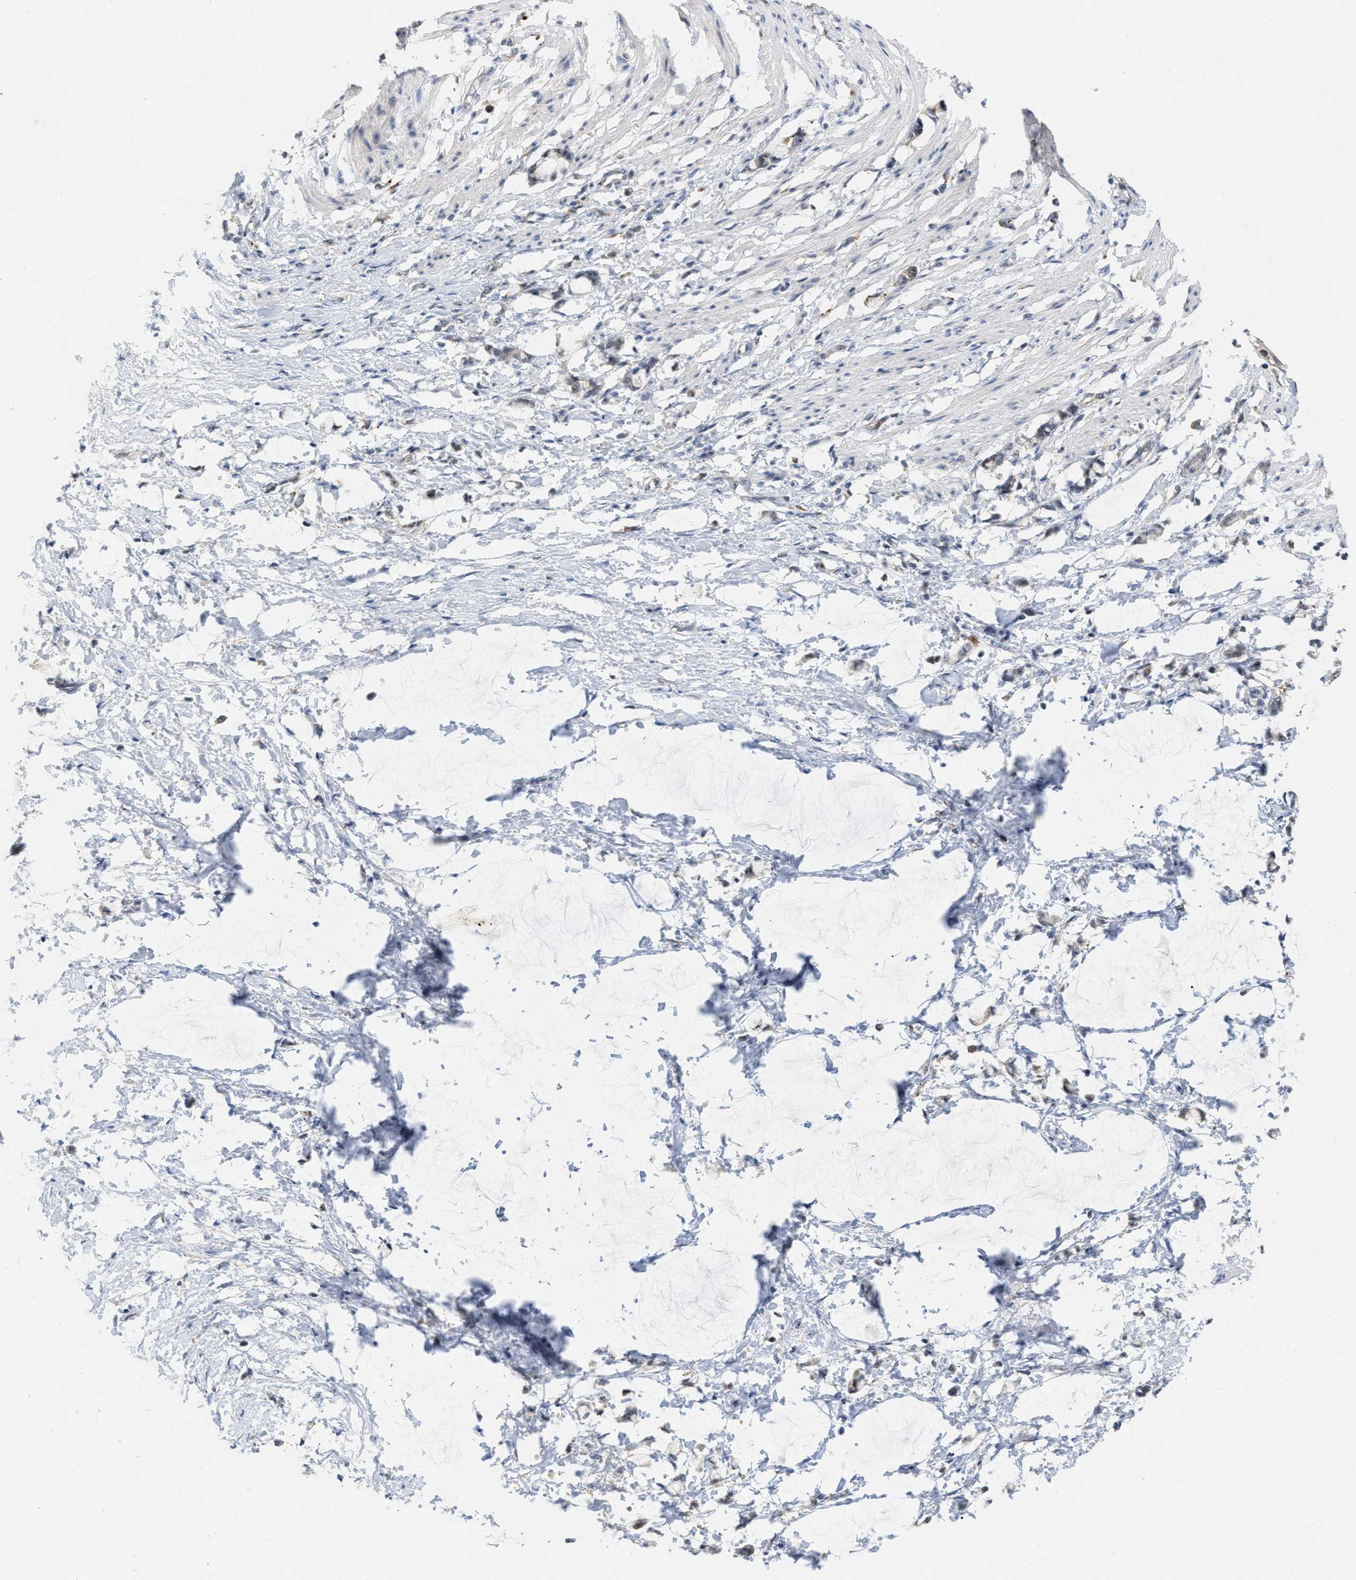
{"staining": {"intensity": "negative", "quantity": "none", "location": "none"}, "tissue": "smooth muscle", "cell_type": "Smooth muscle cells", "image_type": "normal", "snomed": [{"axis": "morphology", "description": "Normal tissue, NOS"}, {"axis": "morphology", "description": "Adenocarcinoma, NOS"}, {"axis": "topography", "description": "Smooth muscle"}, {"axis": "topography", "description": "Colon"}], "caption": "This is an immunohistochemistry image of unremarkable smooth muscle. There is no positivity in smooth muscle cells.", "gene": "ELAC2", "patient": {"sex": "male", "age": 14}}